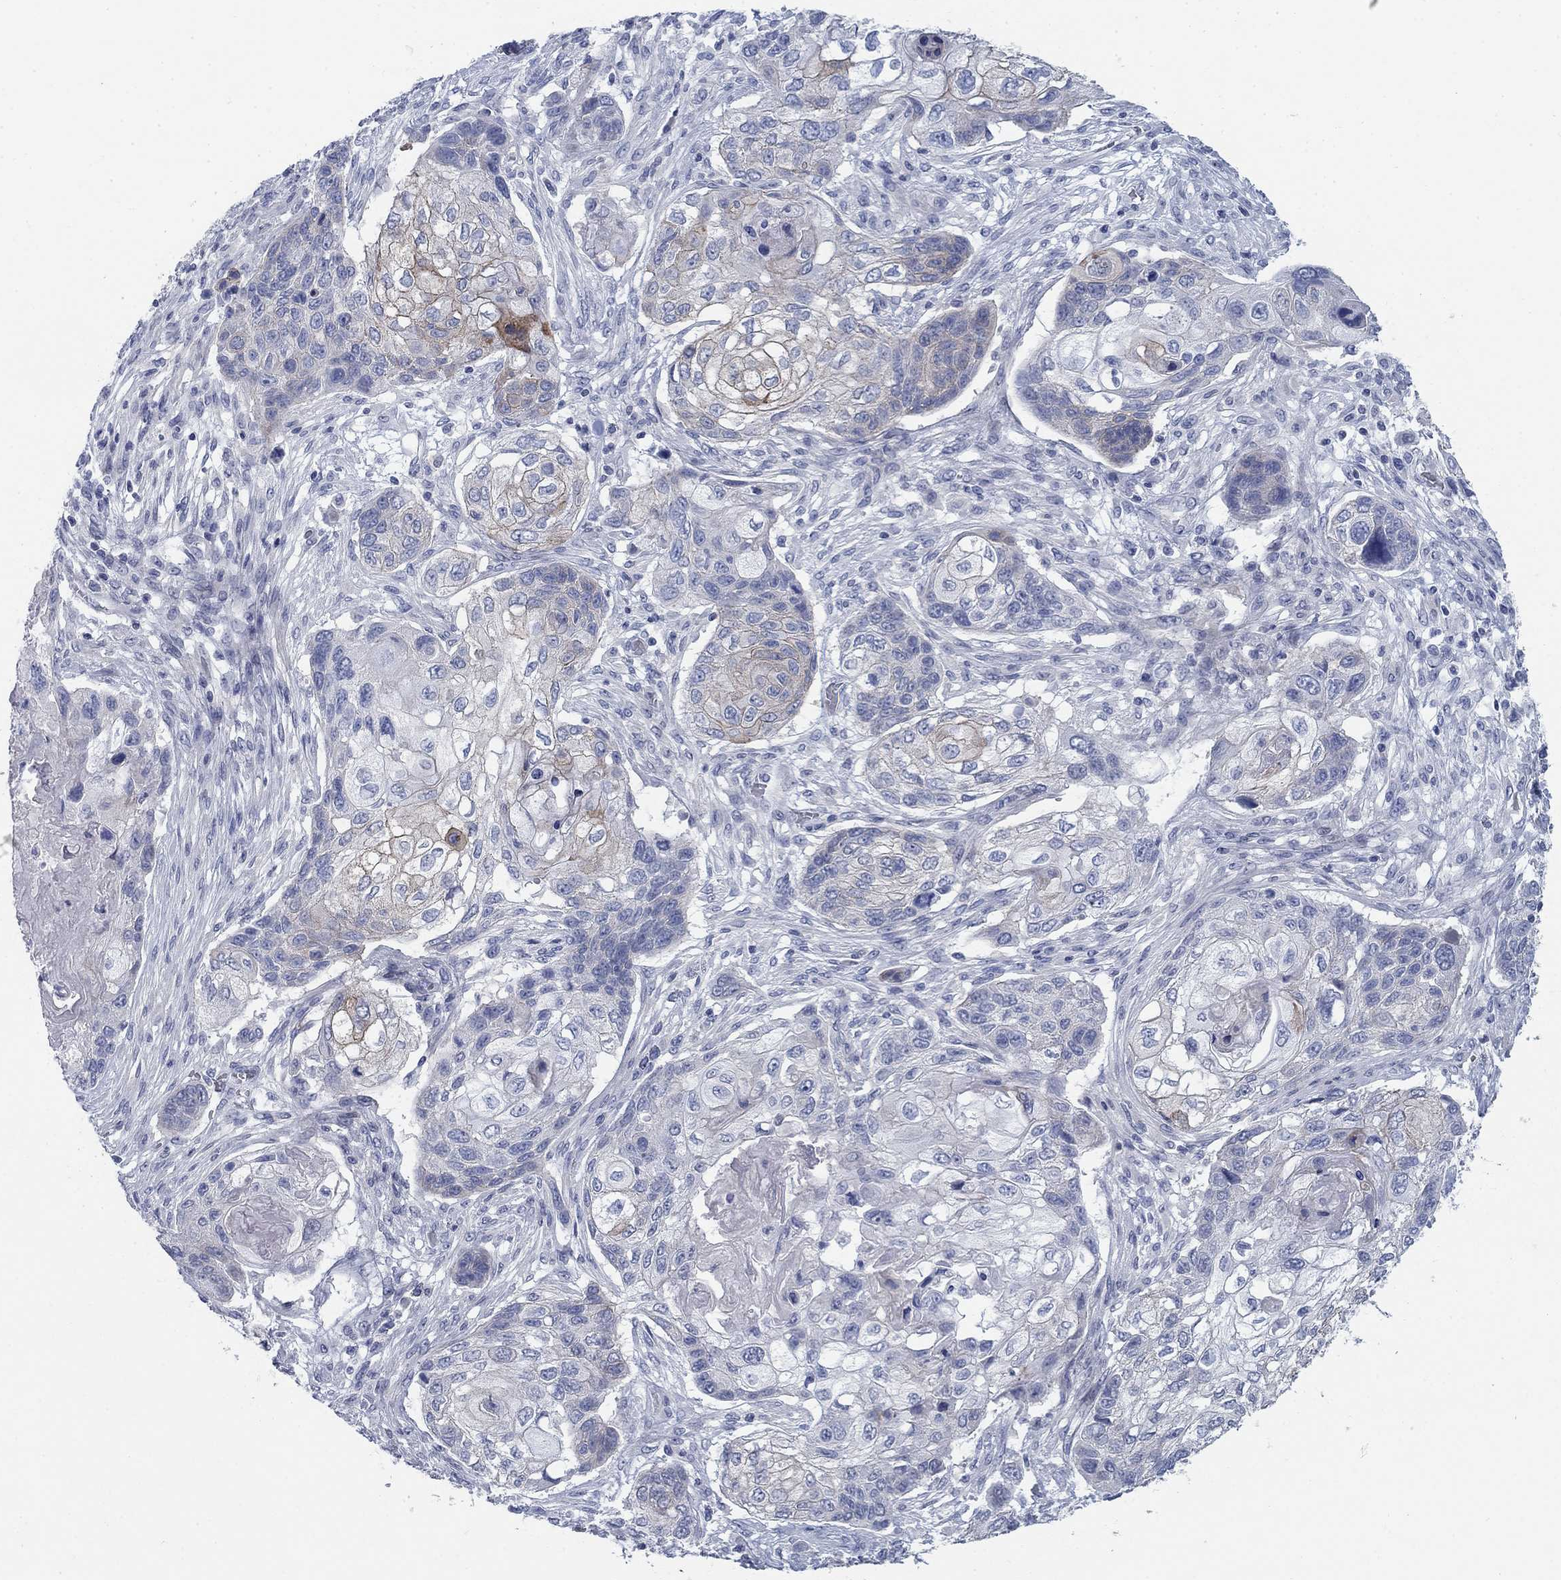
{"staining": {"intensity": "weak", "quantity": "<25%", "location": "cytoplasmic/membranous"}, "tissue": "lung cancer", "cell_type": "Tumor cells", "image_type": "cancer", "snomed": [{"axis": "morphology", "description": "Normal tissue, NOS"}, {"axis": "morphology", "description": "Squamous cell carcinoma, NOS"}, {"axis": "topography", "description": "Bronchus"}, {"axis": "topography", "description": "Lung"}], "caption": "The photomicrograph demonstrates no staining of tumor cells in squamous cell carcinoma (lung).", "gene": "DNER", "patient": {"sex": "male", "age": 69}}